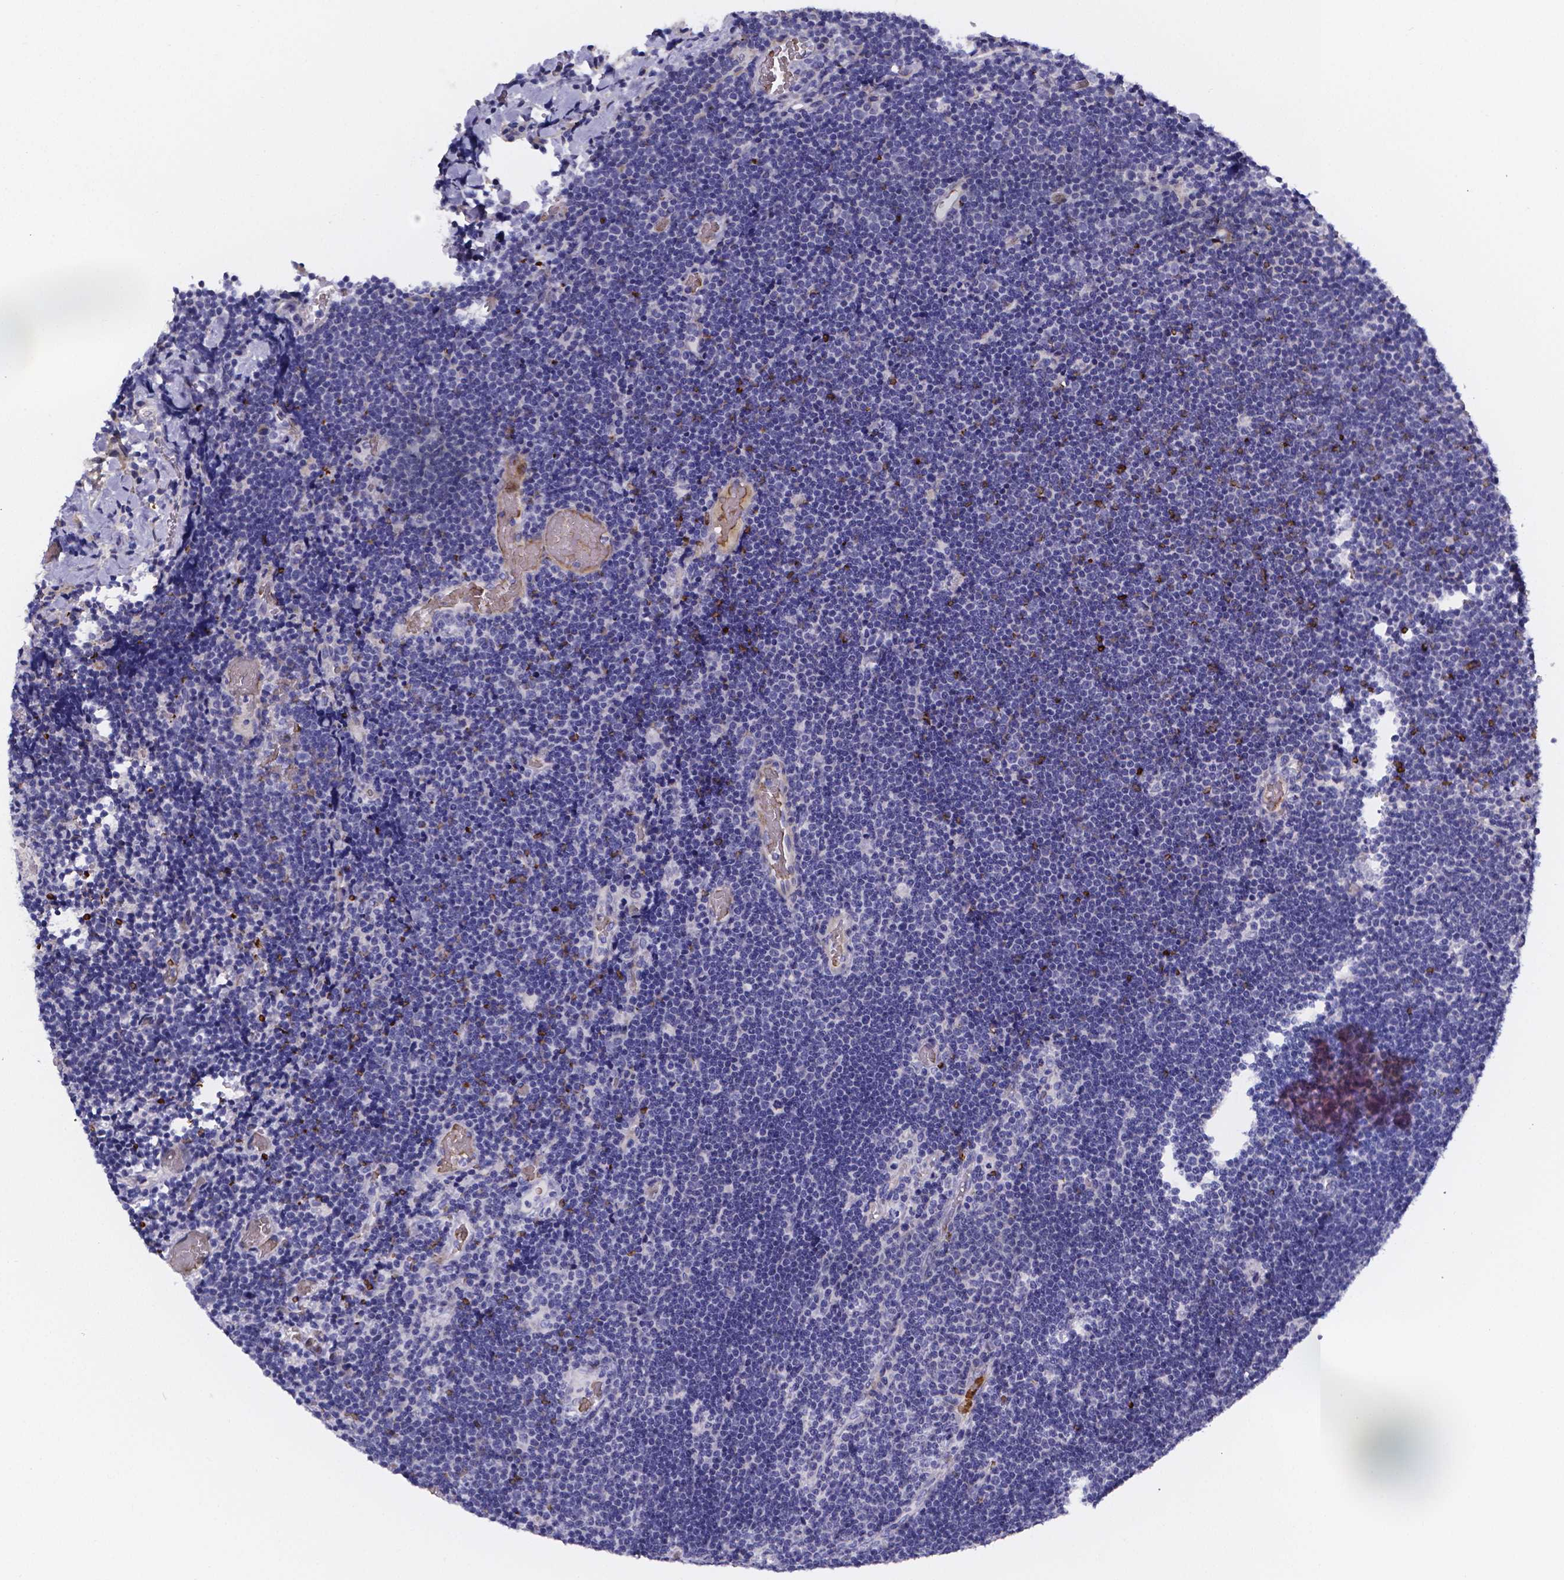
{"staining": {"intensity": "negative", "quantity": "none", "location": "none"}, "tissue": "lymphoma", "cell_type": "Tumor cells", "image_type": "cancer", "snomed": [{"axis": "morphology", "description": "Malignant lymphoma, non-Hodgkin's type, Low grade"}, {"axis": "topography", "description": "Brain"}], "caption": "Lymphoma stained for a protein using immunohistochemistry (IHC) shows no positivity tumor cells.", "gene": "GABRA3", "patient": {"sex": "female", "age": 66}}